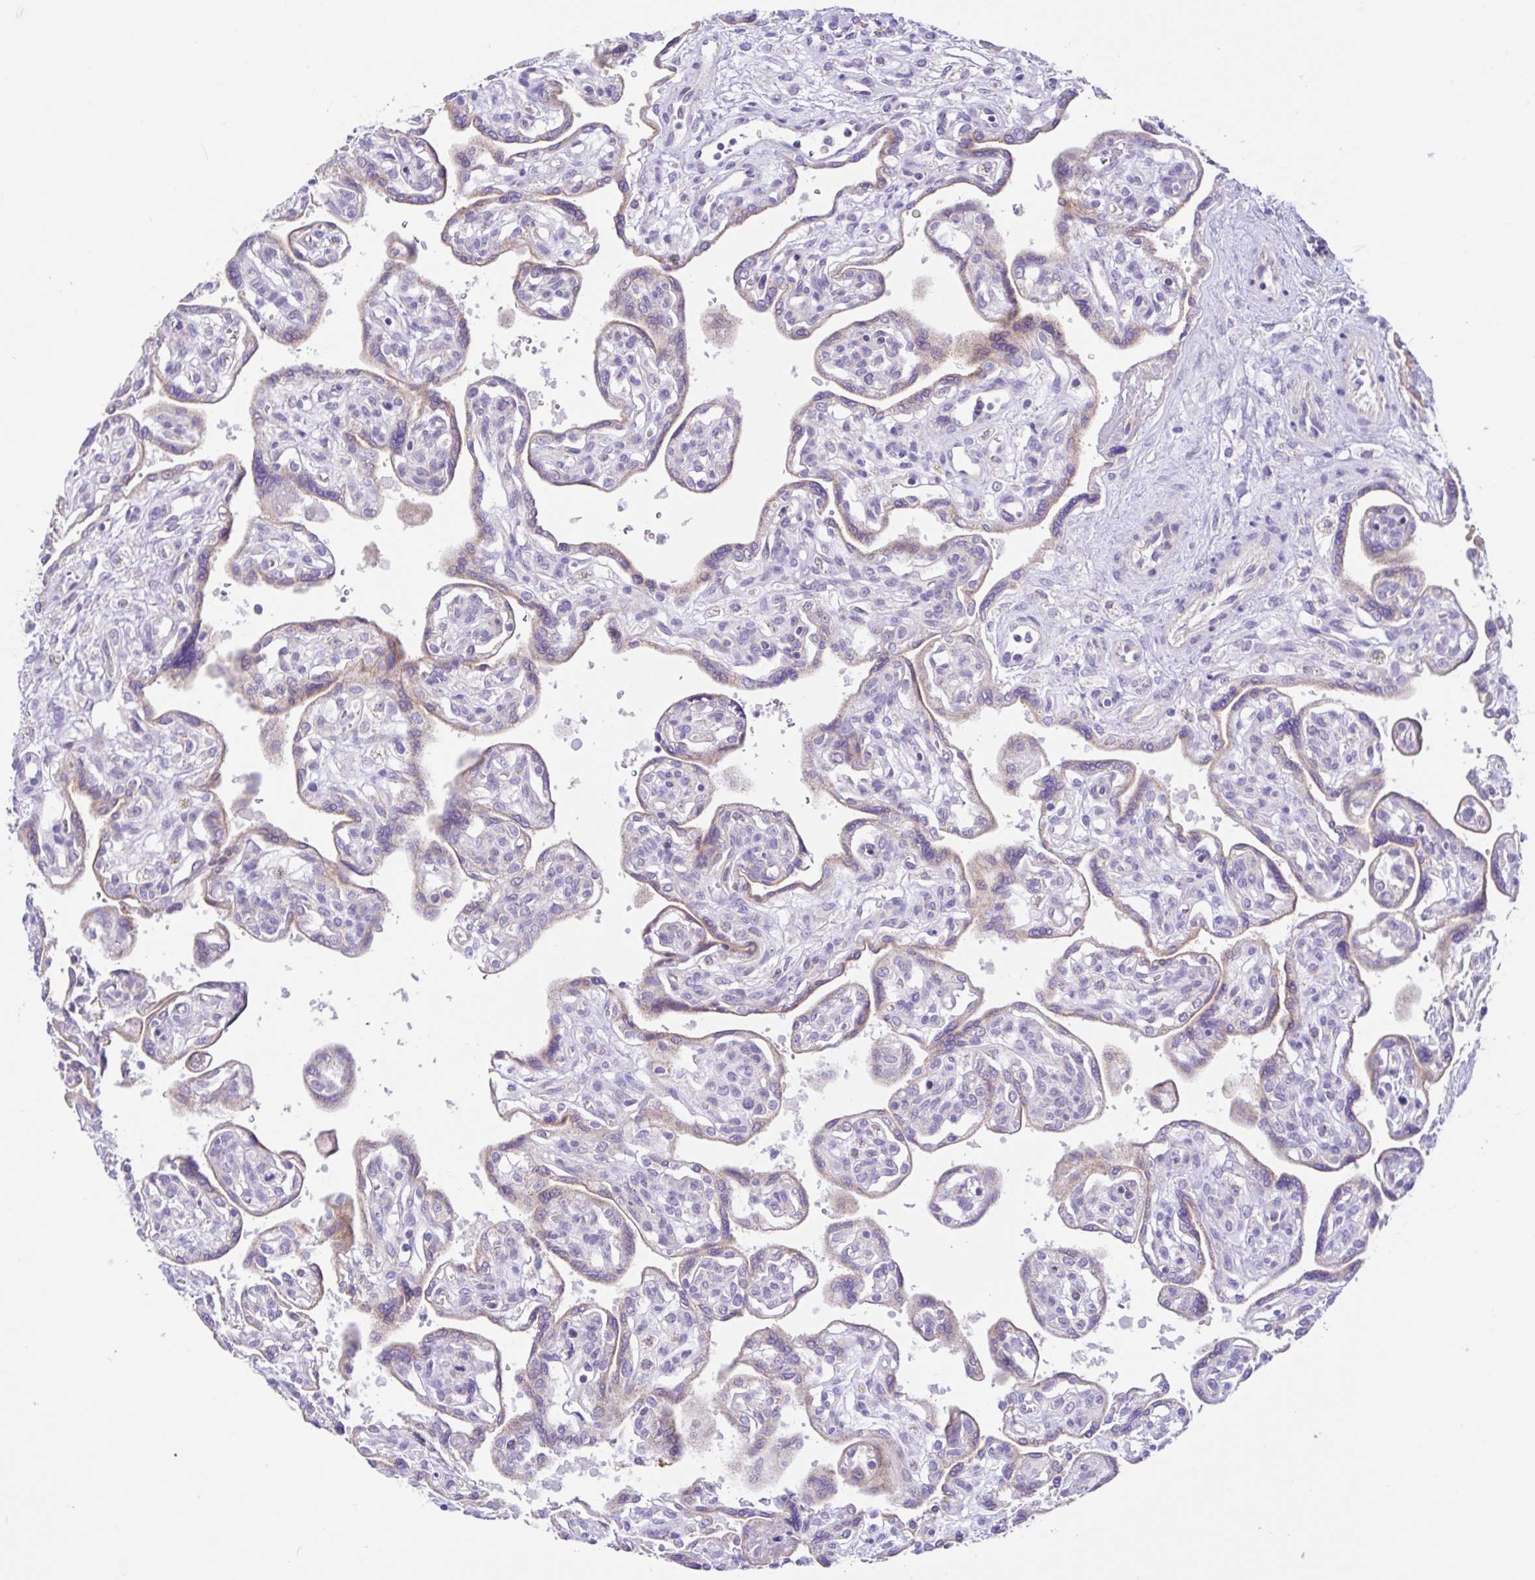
{"staining": {"intensity": "negative", "quantity": "none", "location": "none"}, "tissue": "placenta", "cell_type": "Decidual cells", "image_type": "normal", "snomed": [{"axis": "morphology", "description": "Normal tissue, NOS"}, {"axis": "topography", "description": "Placenta"}], "caption": "Photomicrograph shows no significant protein expression in decidual cells of unremarkable placenta. (DAB immunohistochemistry (IHC) visualized using brightfield microscopy, high magnification).", "gene": "NDUFS2", "patient": {"sex": "female", "age": 39}}